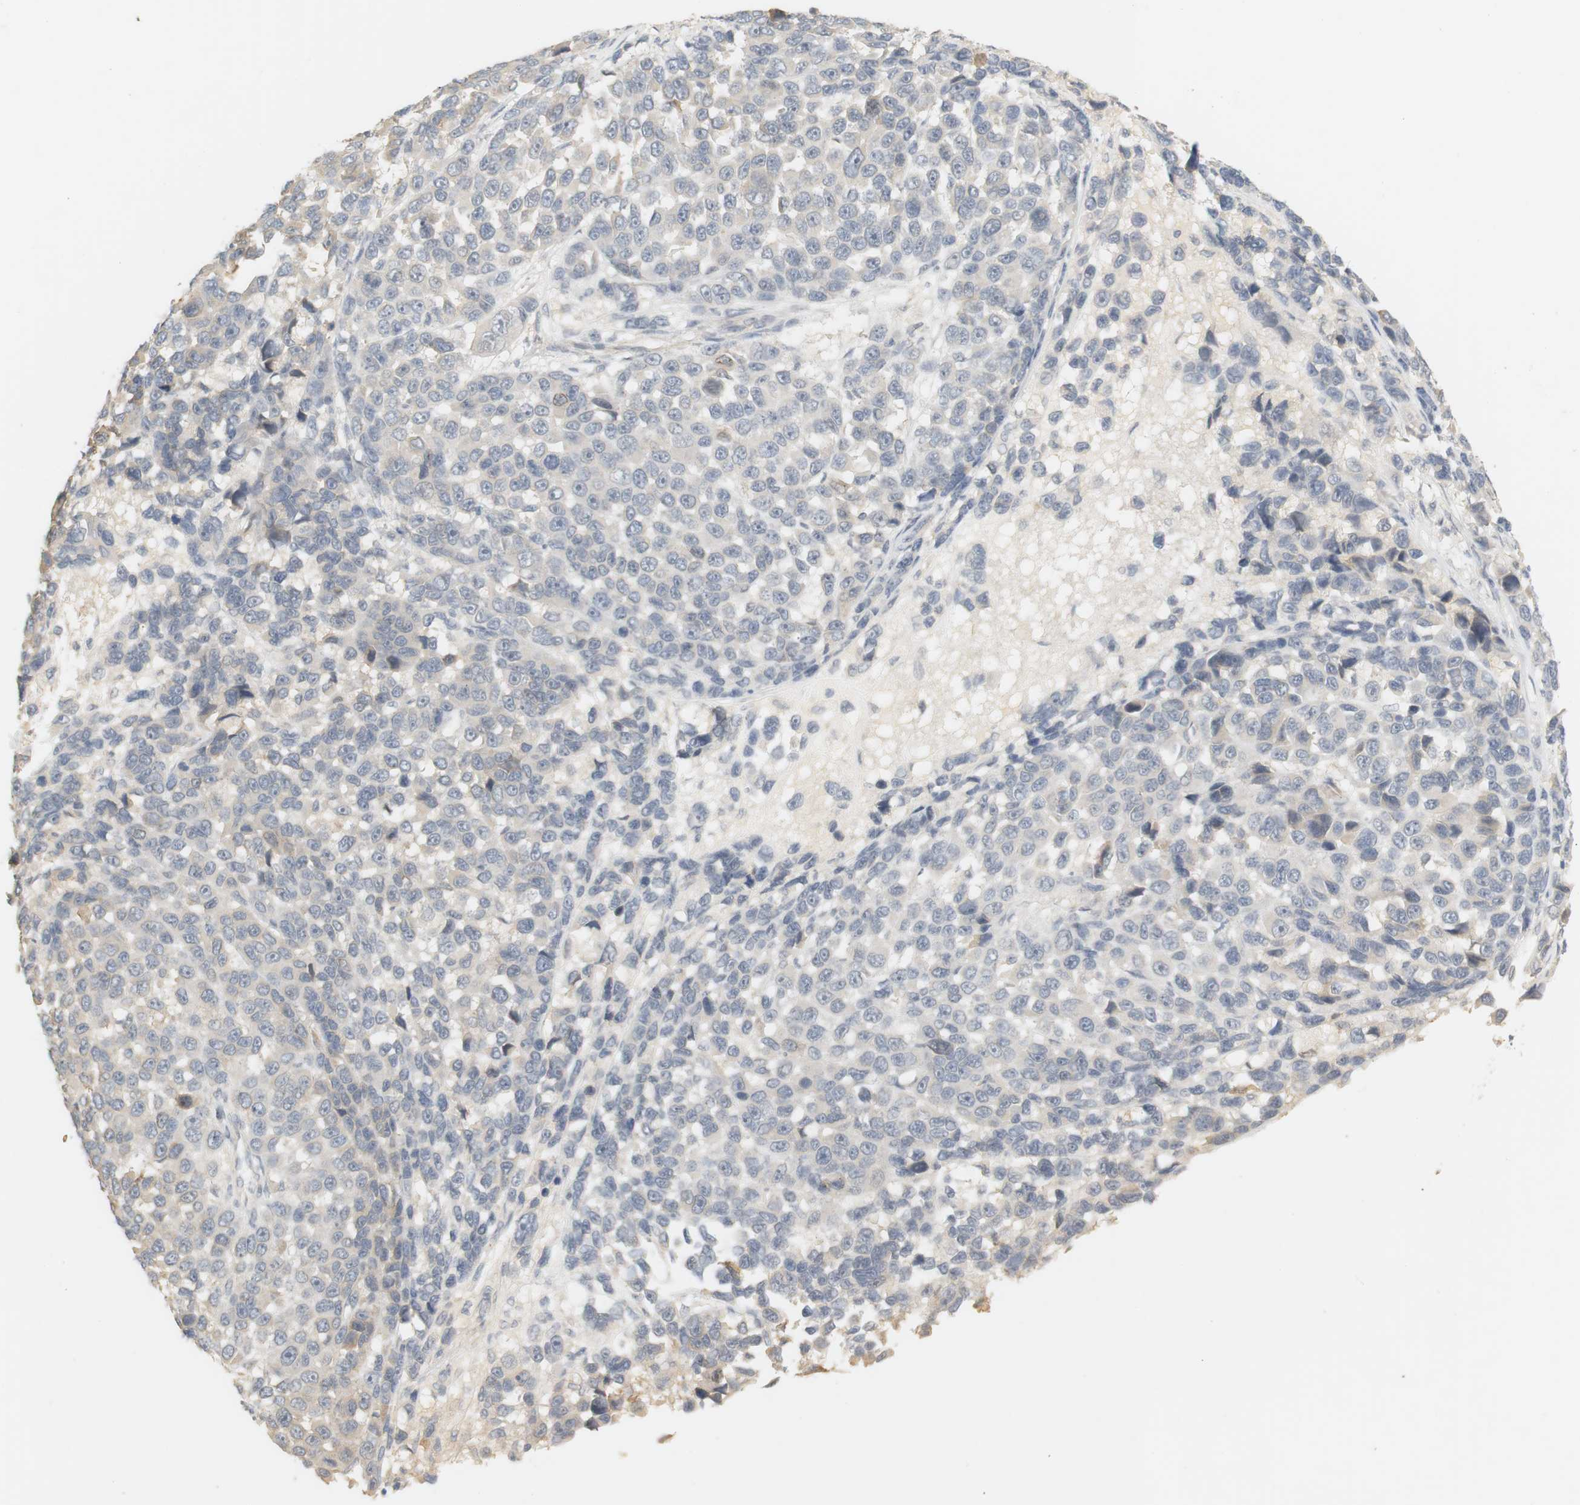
{"staining": {"intensity": "weak", "quantity": "<25%", "location": "cytoplasmic/membranous"}, "tissue": "melanoma", "cell_type": "Tumor cells", "image_type": "cancer", "snomed": [{"axis": "morphology", "description": "Malignant melanoma, NOS"}, {"axis": "topography", "description": "Skin"}], "caption": "Malignant melanoma stained for a protein using immunohistochemistry (IHC) demonstrates no expression tumor cells.", "gene": "RTN3", "patient": {"sex": "male", "age": 53}}